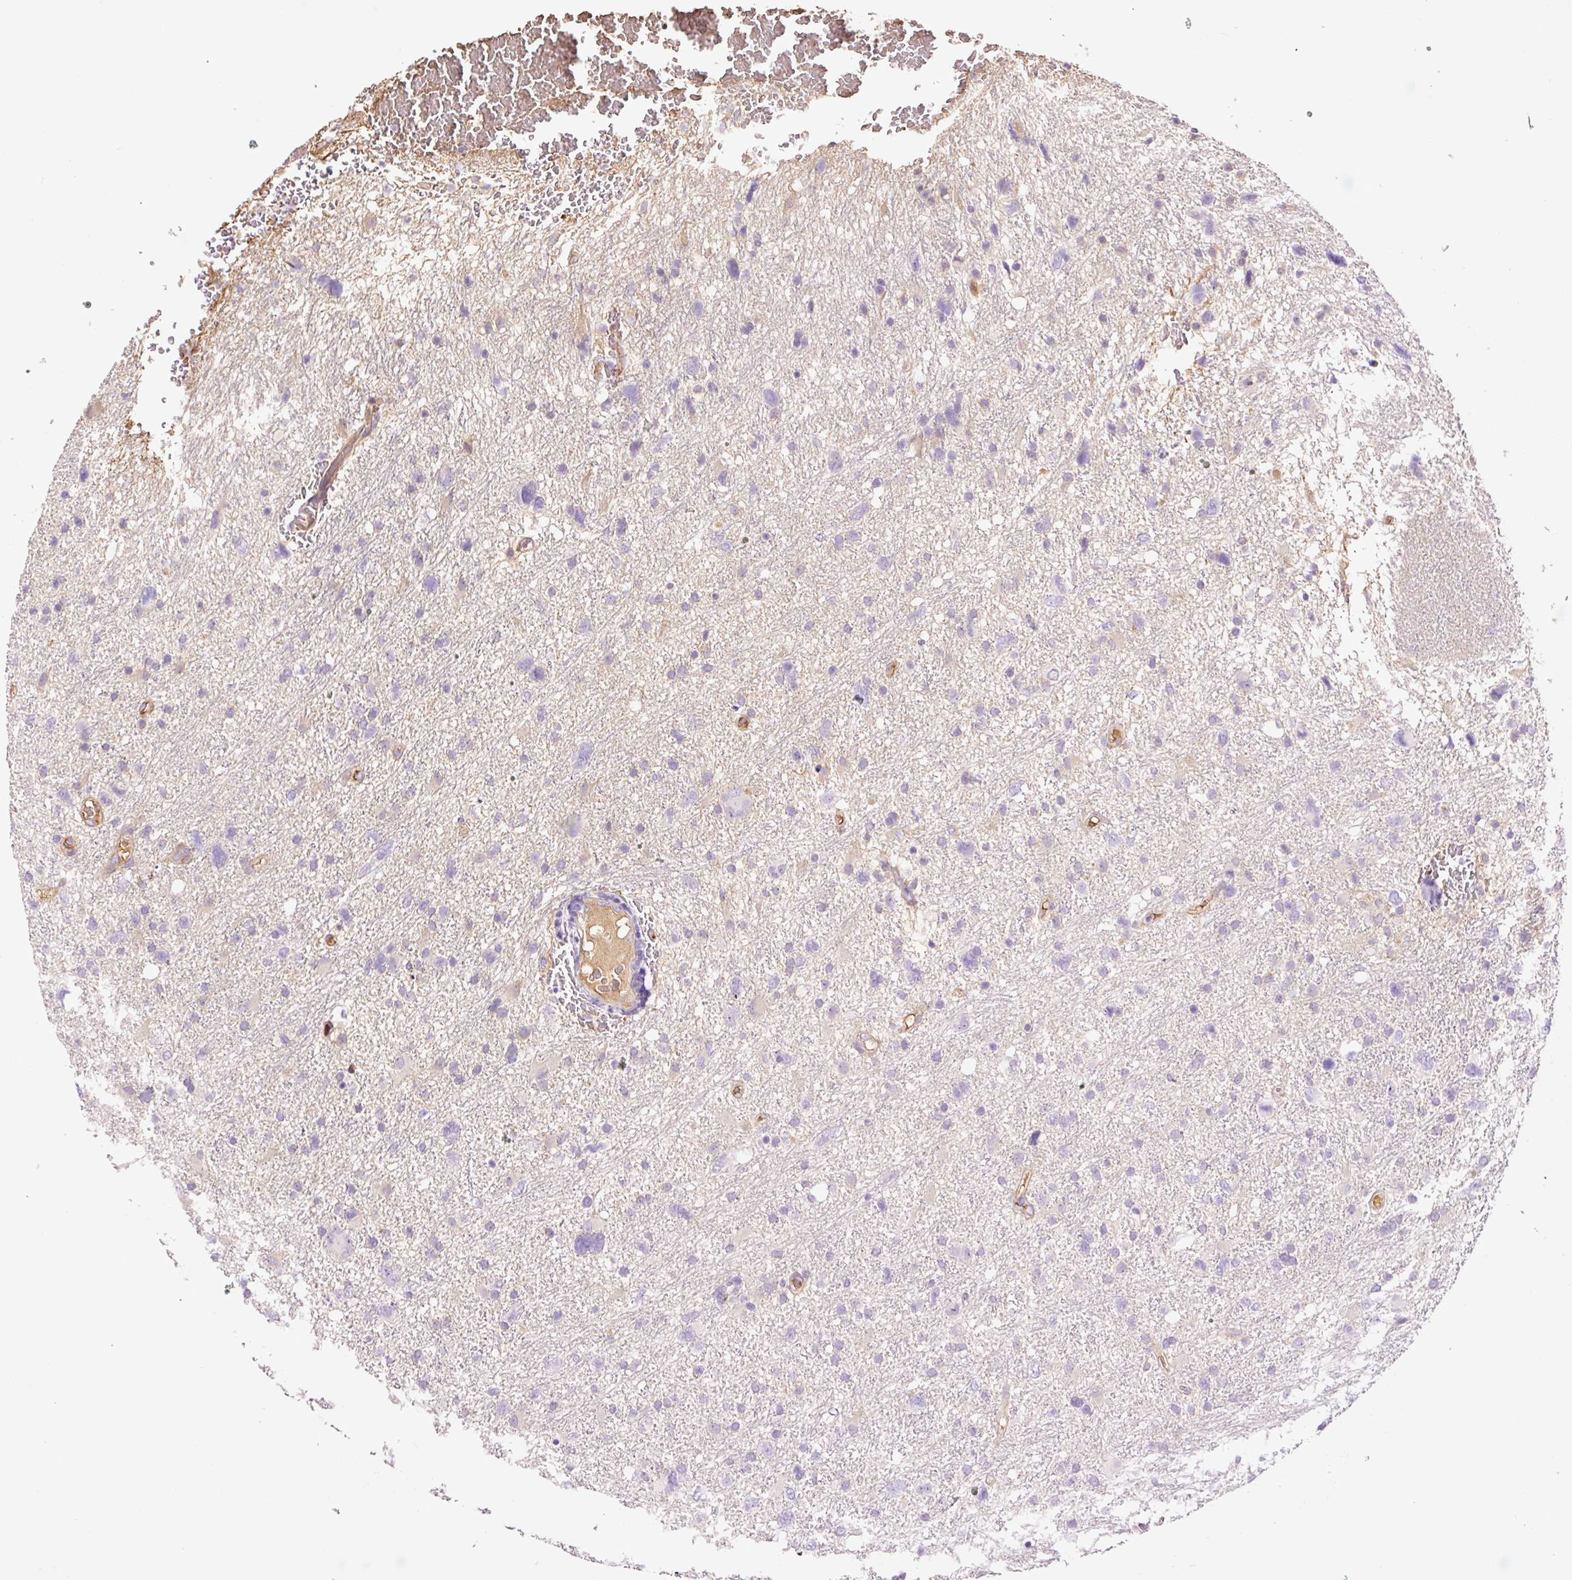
{"staining": {"intensity": "negative", "quantity": "none", "location": "none"}, "tissue": "glioma", "cell_type": "Tumor cells", "image_type": "cancer", "snomed": [{"axis": "morphology", "description": "Glioma, malignant, High grade"}, {"axis": "topography", "description": "Brain"}], "caption": "DAB (3,3'-diaminobenzidine) immunohistochemical staining of human glioma reveals no significant expression in tumor cells. (DAB IHC with hematoxylin counter stain).", "gene": "TMEM235", "patient": {"sex": "male", "age": 61}}